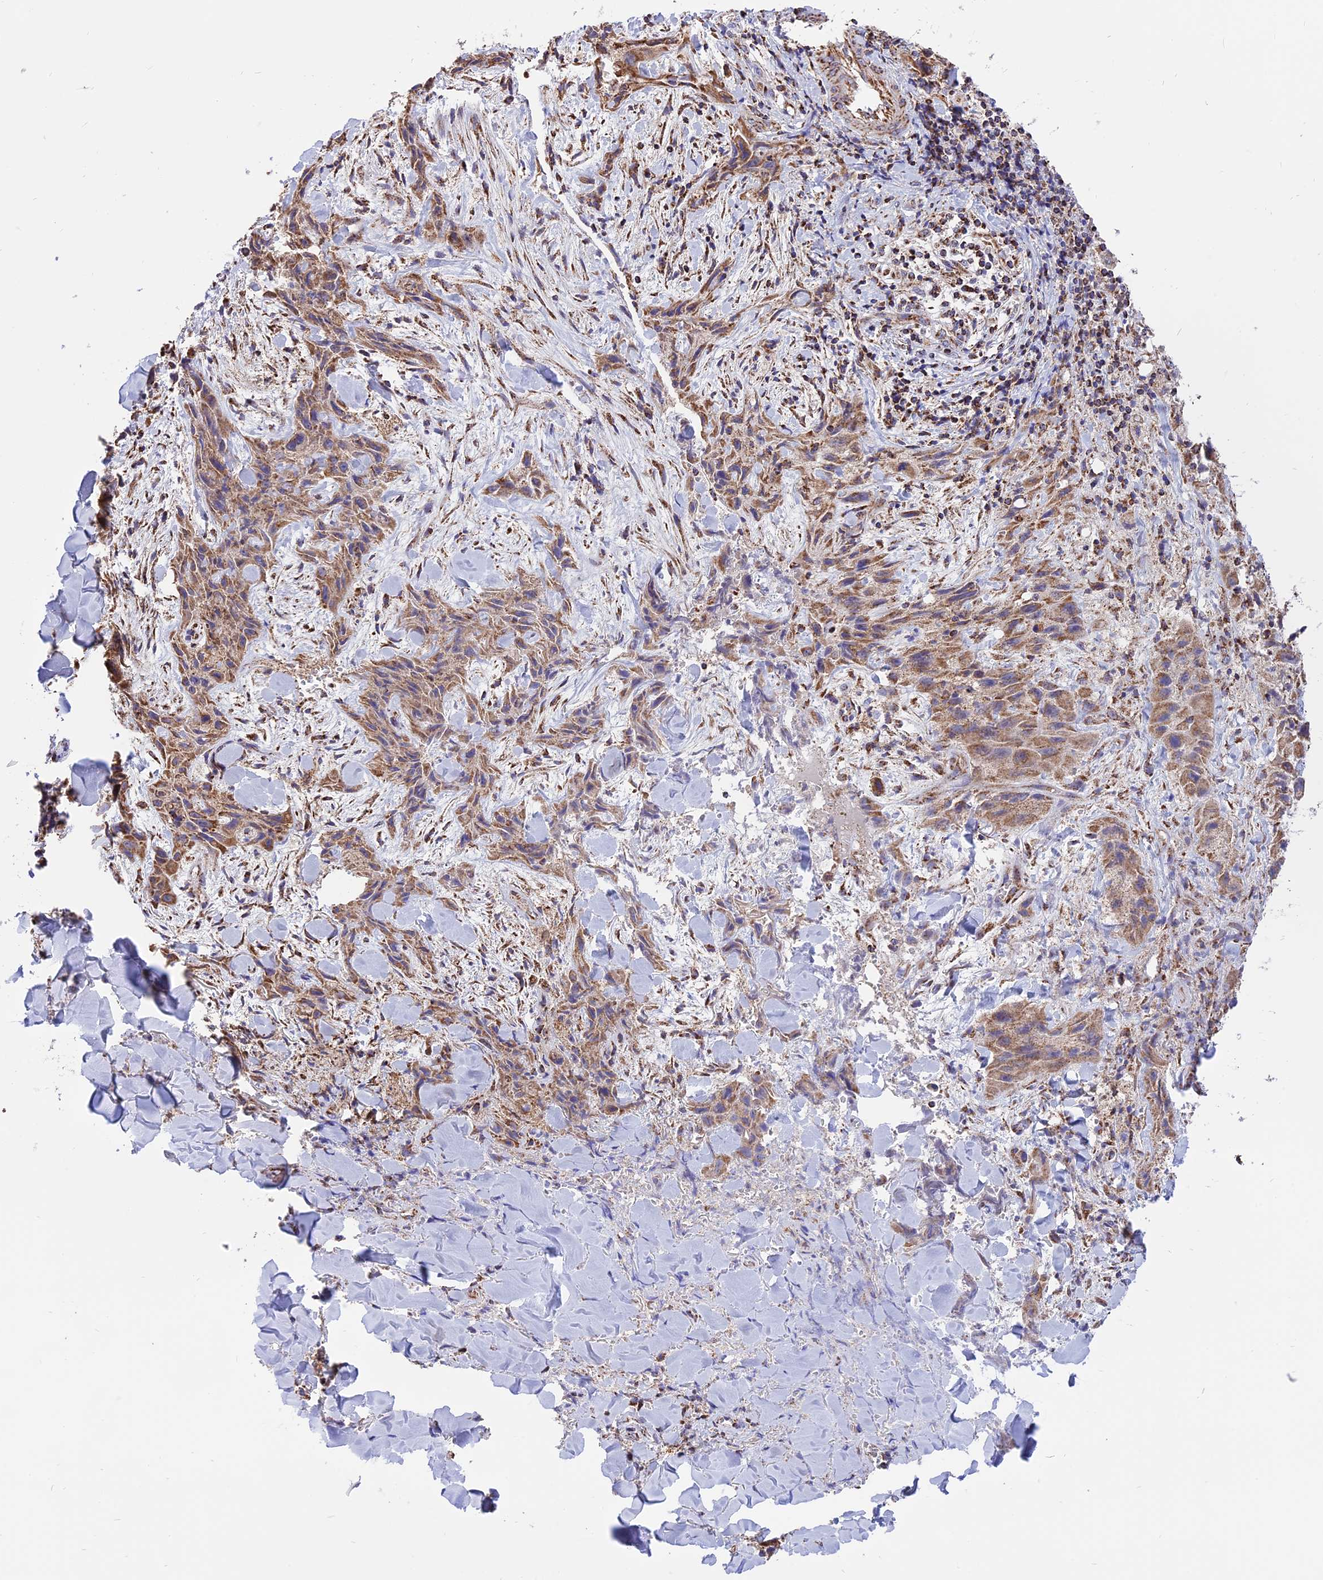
{"staining": {"intensity": "moderate", "quantity": ">75%", "location": "cytoplasmic/membranous"}, "tissue": "skin cancer", "cell_type": "Tumor cells", "image_type": "cancer", "snomed": [{"axis": "morphology", "description": "Squamous cell carcinoma, NOS"}, {"axis": "topography", "description": "Skin"}, {"axis": "topography", "description": "Subcutis"}], "caption": "Squamous cell carcinoma (skin) tissue displays moderate cytoplasmic/membranous staining in about >75% of tumor cells, visualized by immunohistochemistry.", "gene": "TTC4", "patient": {"sex": "male", "age": 73}}